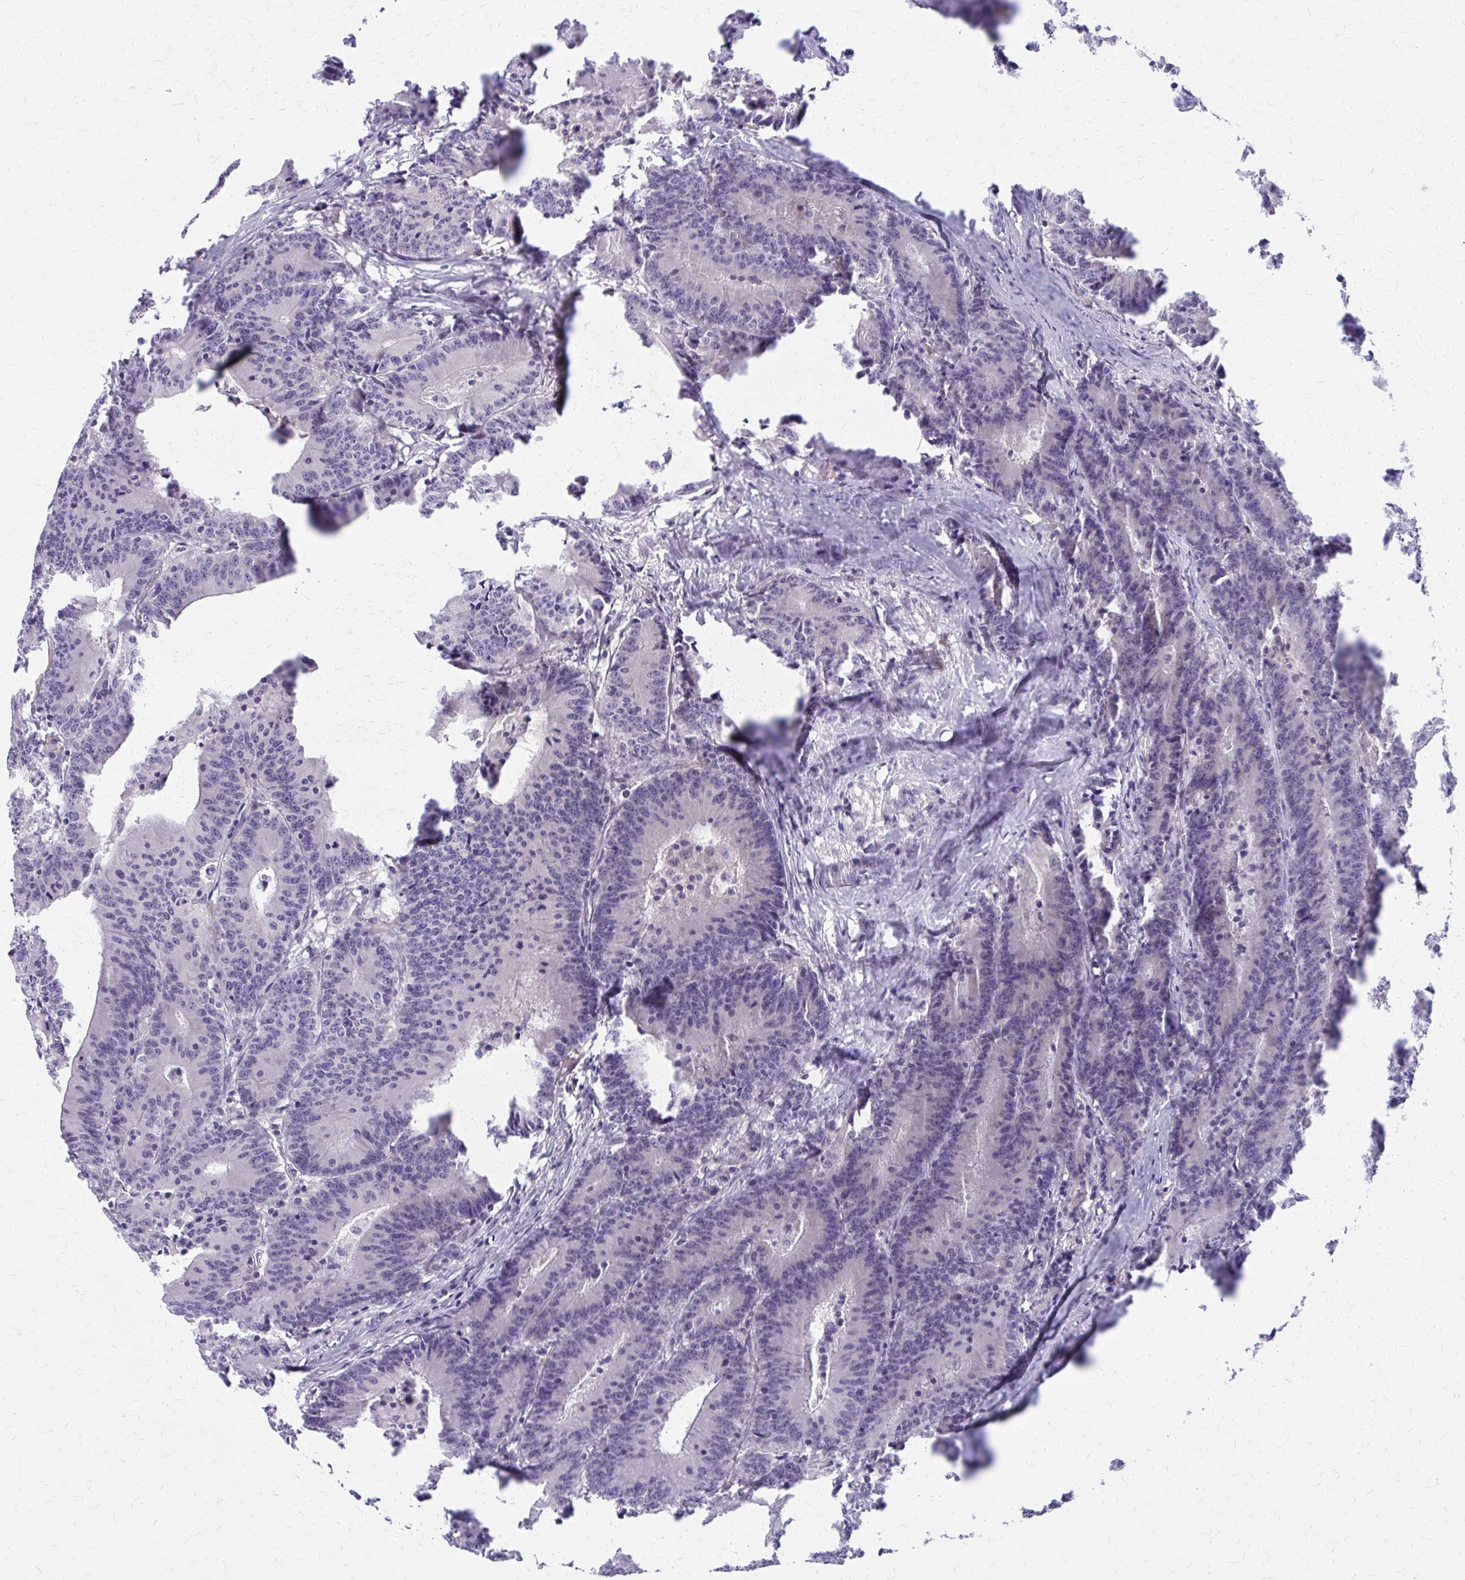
{"staining": {"intensity": "negative", "quantity": "none", "location": "none"}, "tissue": "colorectal cancer", "cell_type": "Tumor cells", "image_type": "cancer", "snomed": [{"axis": "morphology", "description": "Adenocarcinoma, NOS"}, {"axis": "topography", "description": "Colon"}], "caption": "The micrograph exhibits no significant positivity in tumor cells of adenocarcinoma (colorectal).", "gene": "CLIC2", "patient": {"sex": "female", "age": 78}}